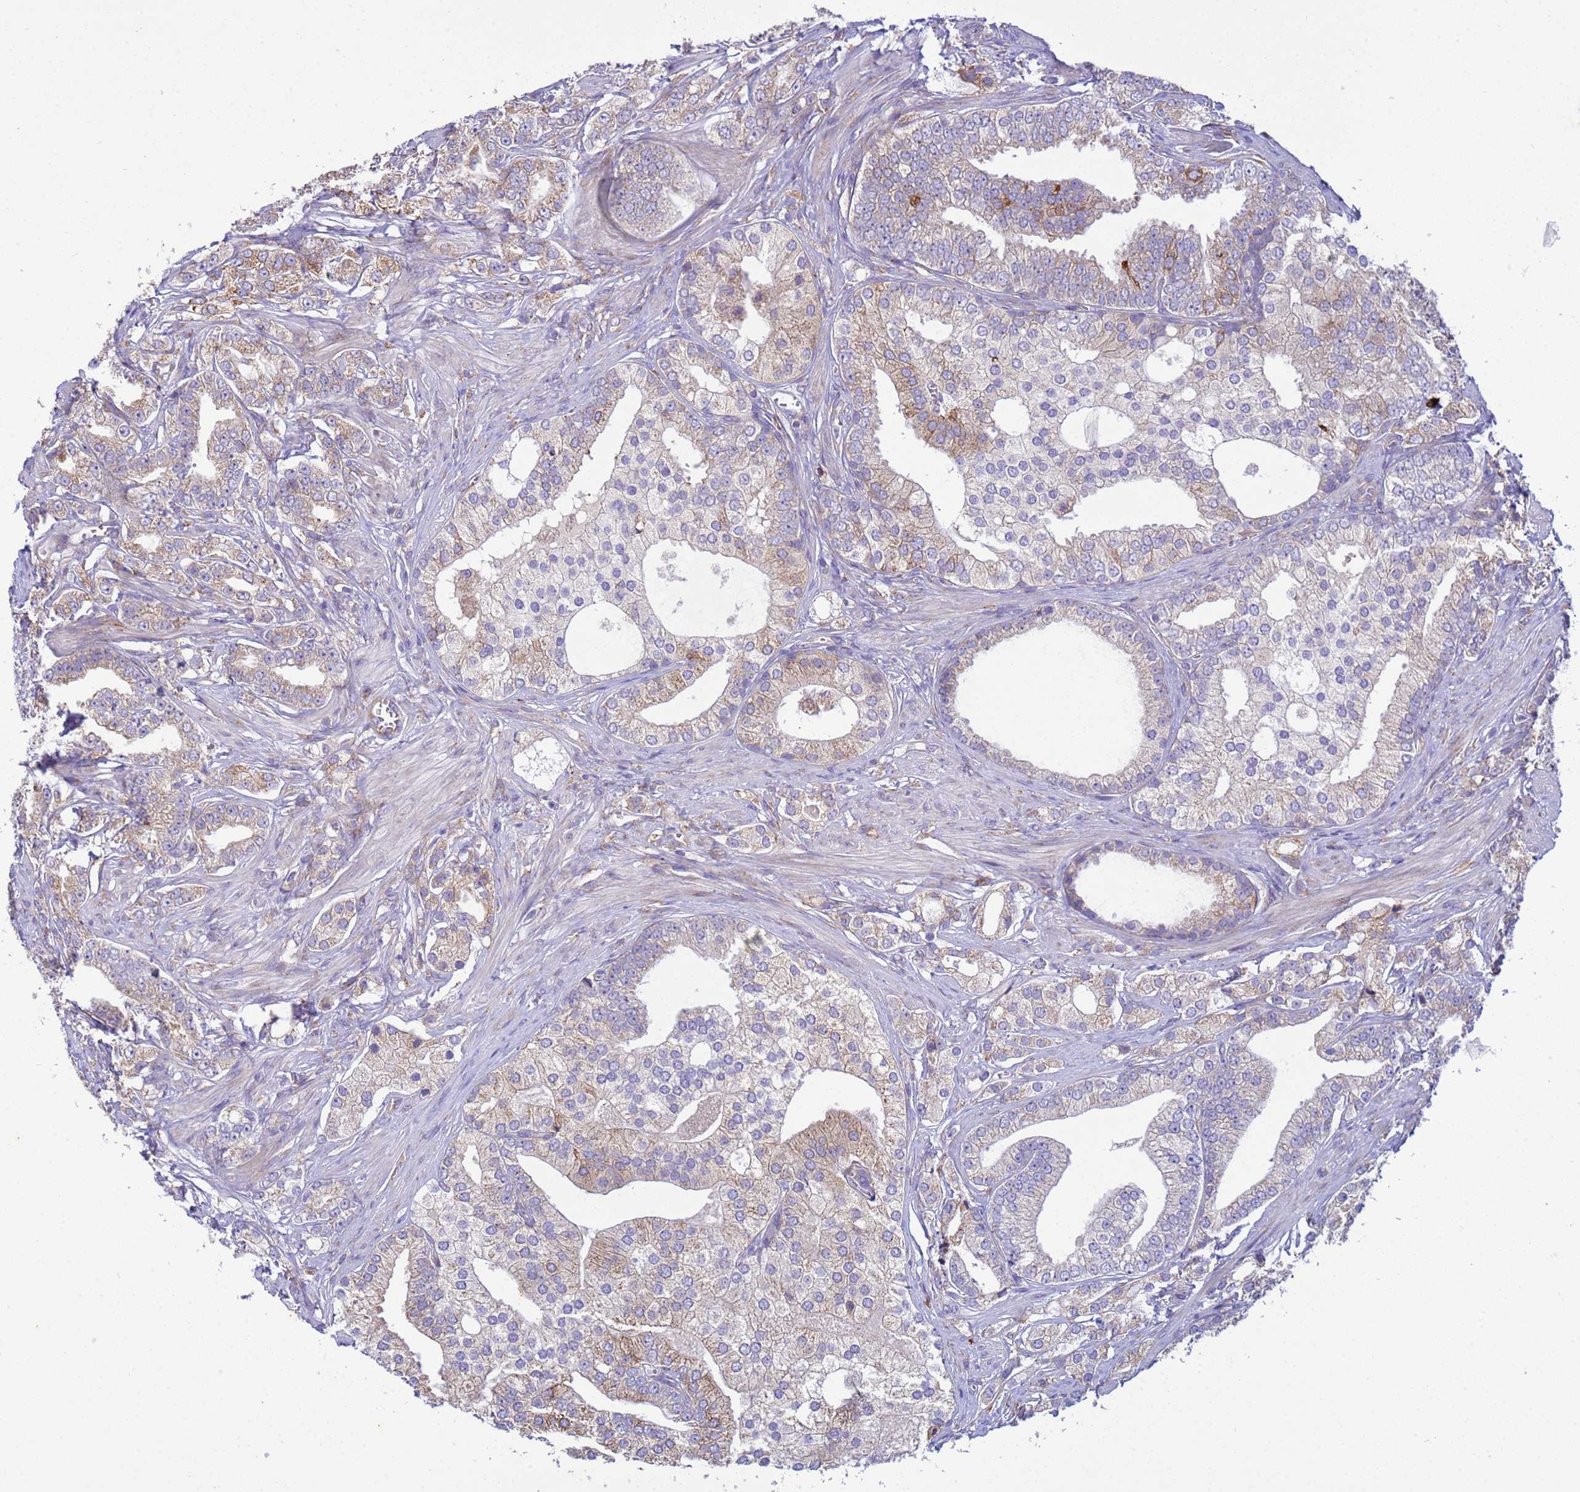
{"staining": {"intensity": "moderate", "quantity": "<25%", "location": "cytoplasmic/membranous"}, "tissue": "prostate cancer", "cell_type": "Tumor cells", "image_type": "cancer", "snomed": [{"axis": "morphology", "description": "Adenocarcinoma, High grade"}, {"axis": "topography", "description": "Prostate"}], "caption": "Human prostate adenocarcinoma (high-grade) stained for a protein (brown) exhibits moderate cytoplasmic/membranous positive positivity in about <25% of tumor cells.", "gene": "THAP5", "patient": {"sex": "male", "age": 50}}